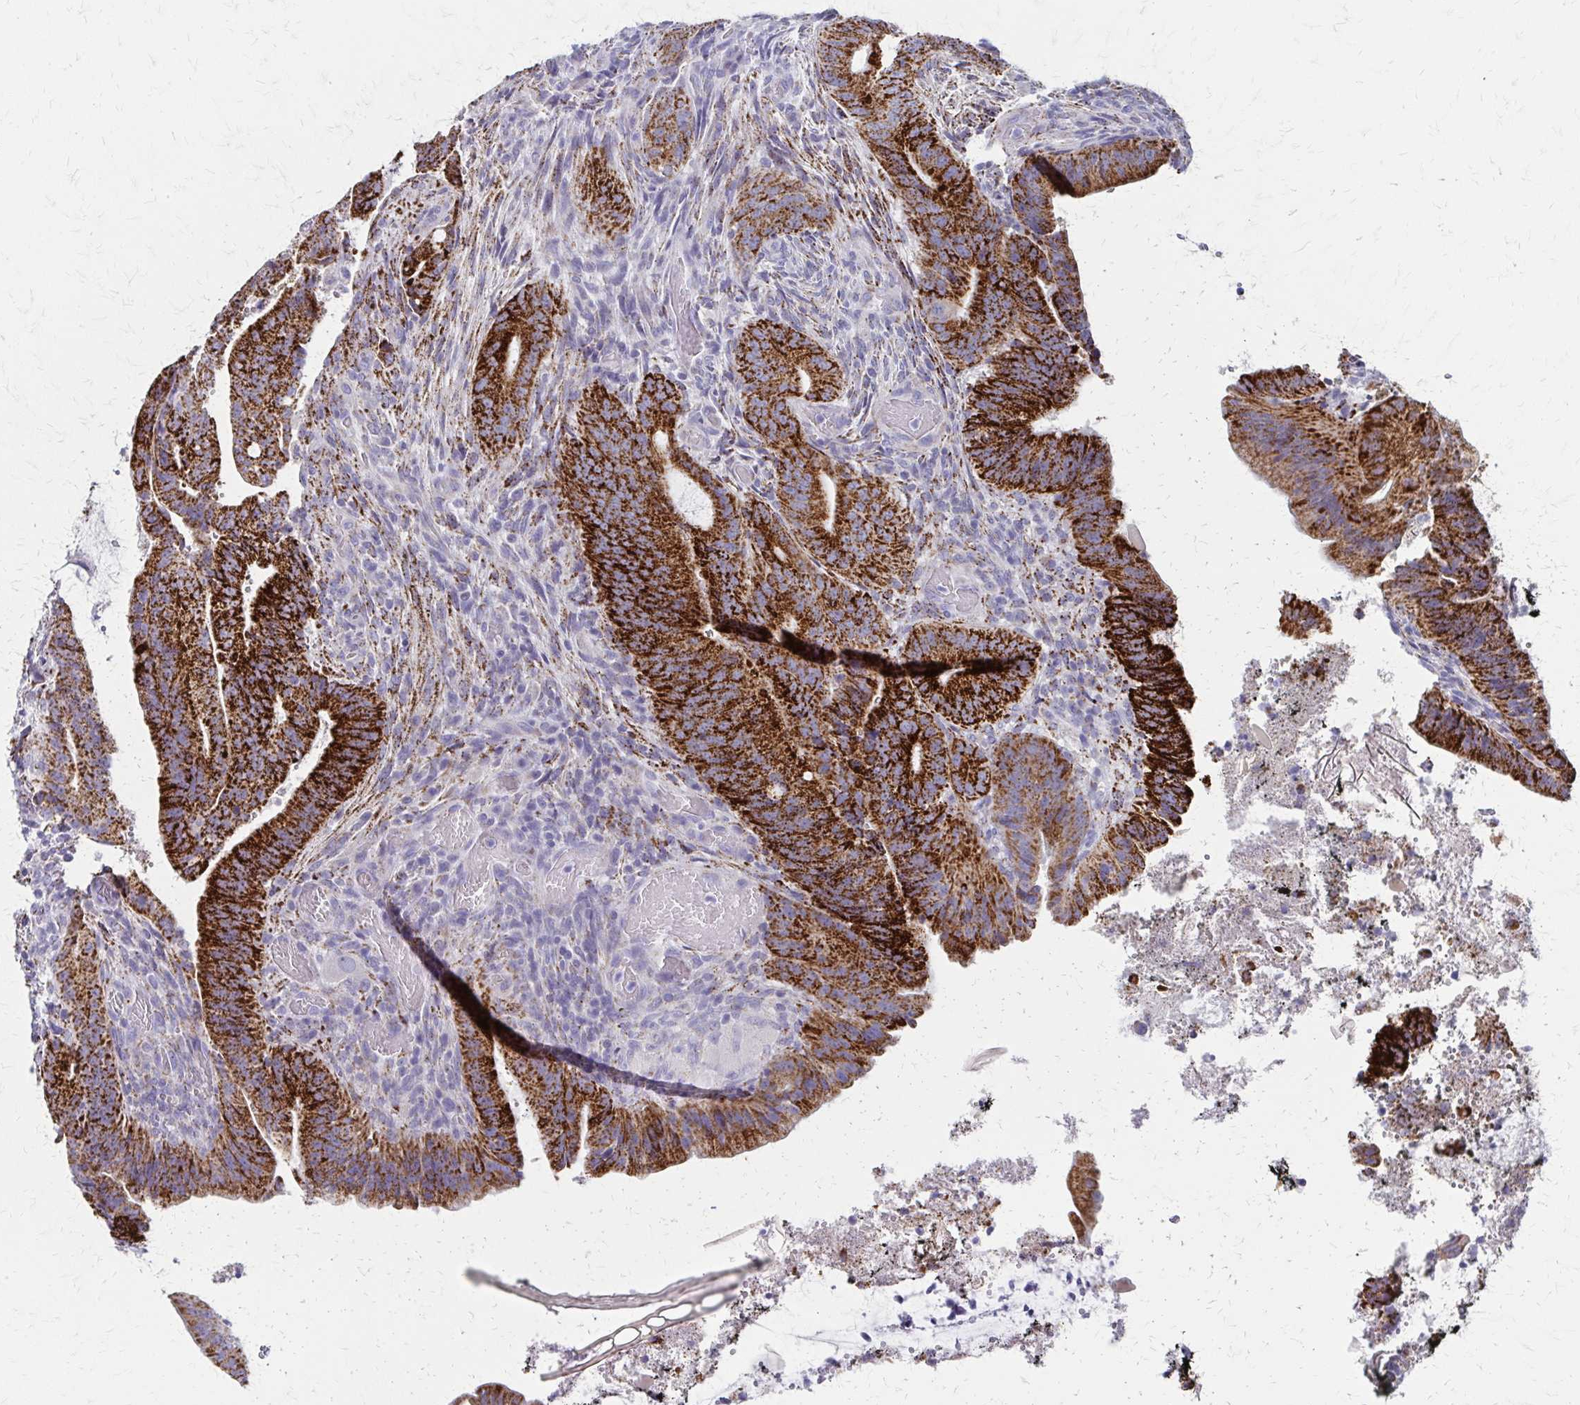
{"staining": {"intensity": "strong", "quantity": ">75%", "location": "cytoplasmic/membranous"}, "tissue": "colorectal cancer", "cell_type": "Tumor cells", "image_type": "cancer", "snomed": [{"axis": "morphology", "description": "Adenocarcinoma, NOS"}, {"axis": "topography", "description": "Colon"}], "caption": "Protein expression analysis of human colorectal cancer (adenocarcinoma) reveals strong cytoplasmic/membranous expression in approximately >75% of tumor cells. The protein of interest is stained brown, and the nuclei are stained in blue (DAB (3,3'-diaminobenzidine) IHC with brightfield microscopy, high magnification).", "gene": "ZSCAN5B", "patient": {"sex": "female", "age": 43}}